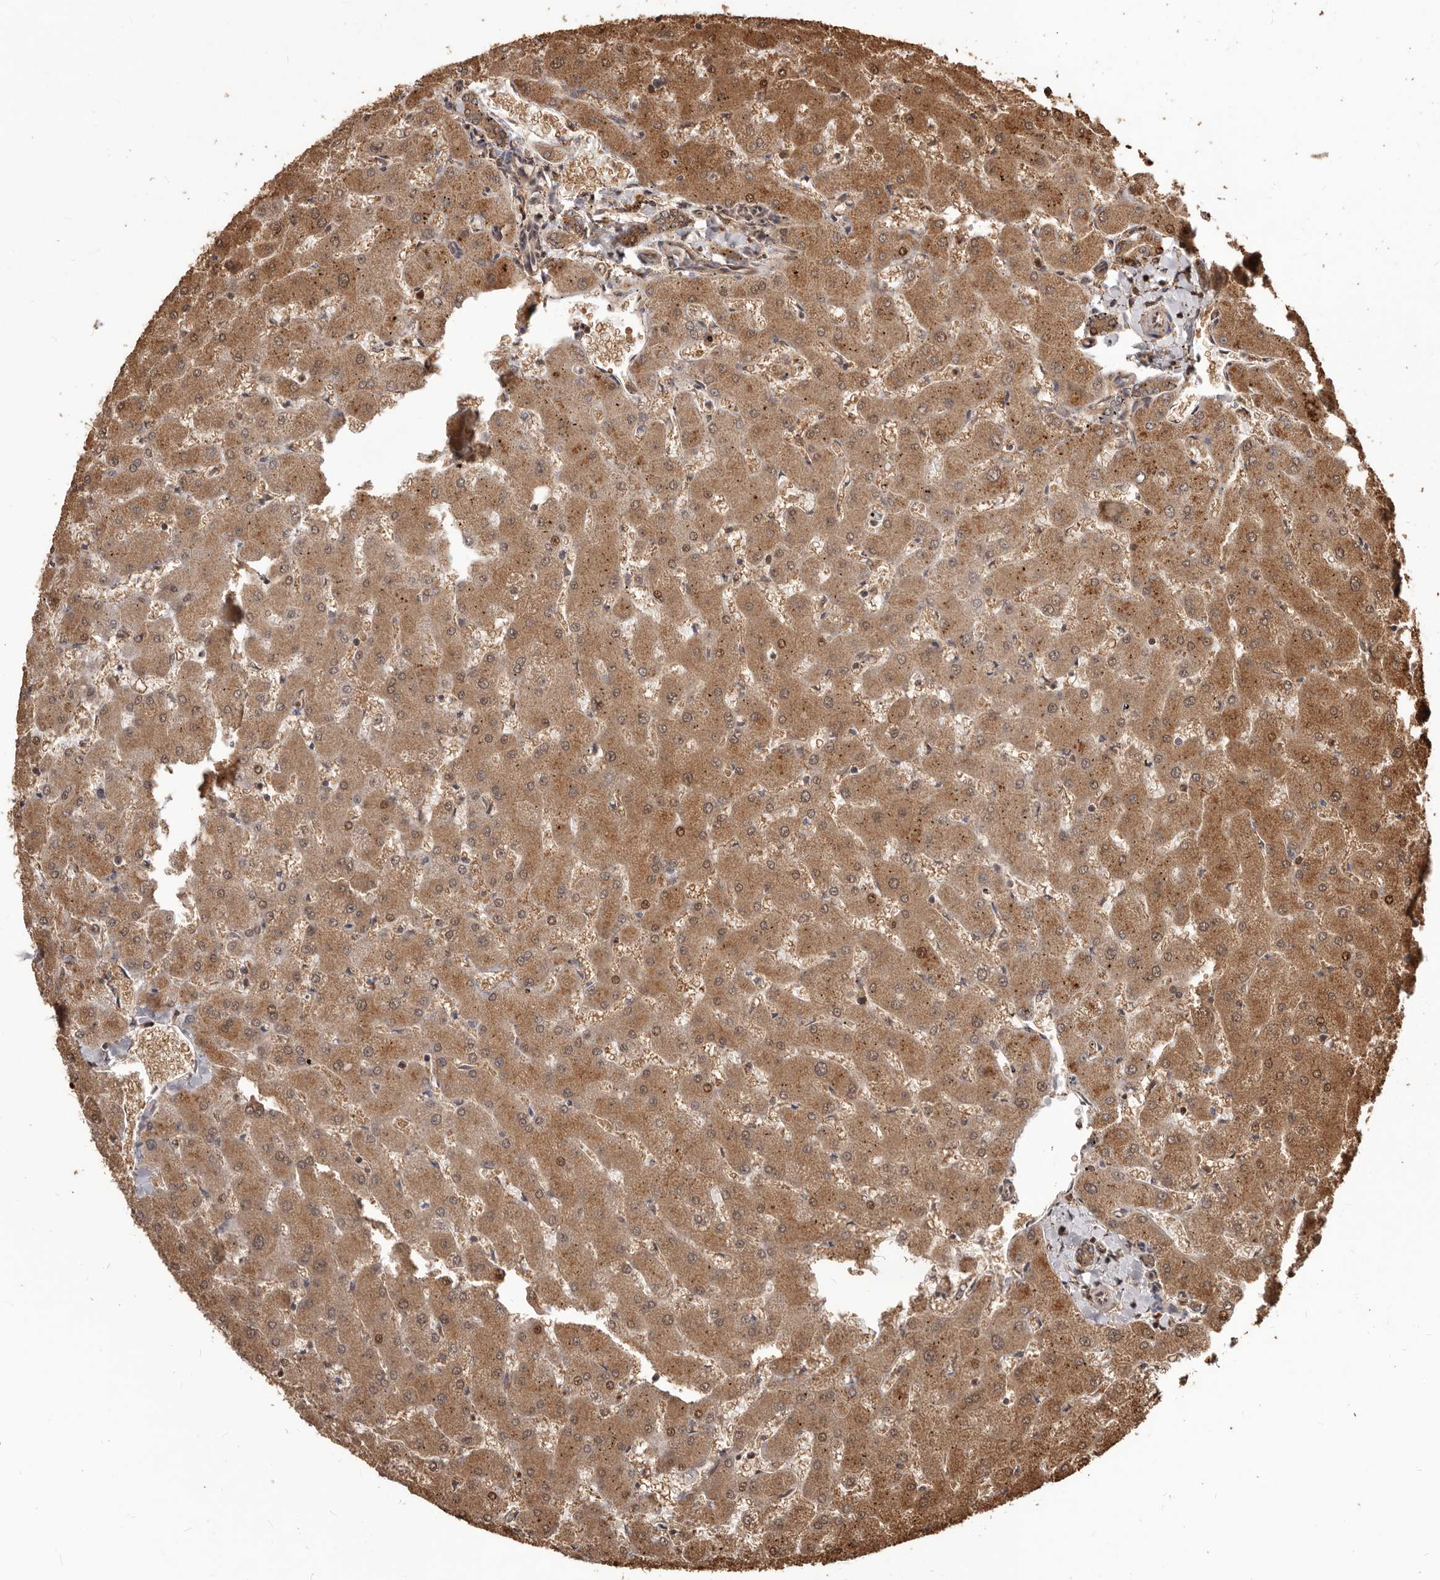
{"staining": {"intensity": "moderate", "quantity": ">75%", "location": "cytoplasmic/membranous"}, "tissue": "liver", "cell_type": "Cholangiocytes", "image_type": "normal", "snomed": [{"axis": "morphology", "description": "Normal tissue, NOS"}, {"axis": "topography", "description": "Liver"}], "caption": "About >75% of cholangiocytes in normal human liver demonstrate moderate cytoplasmic/membranous protein expression as visualized by brown immunohistochemical staining.", "gene": "MTO1", "patient": {"sex": "female", "age": 63}}